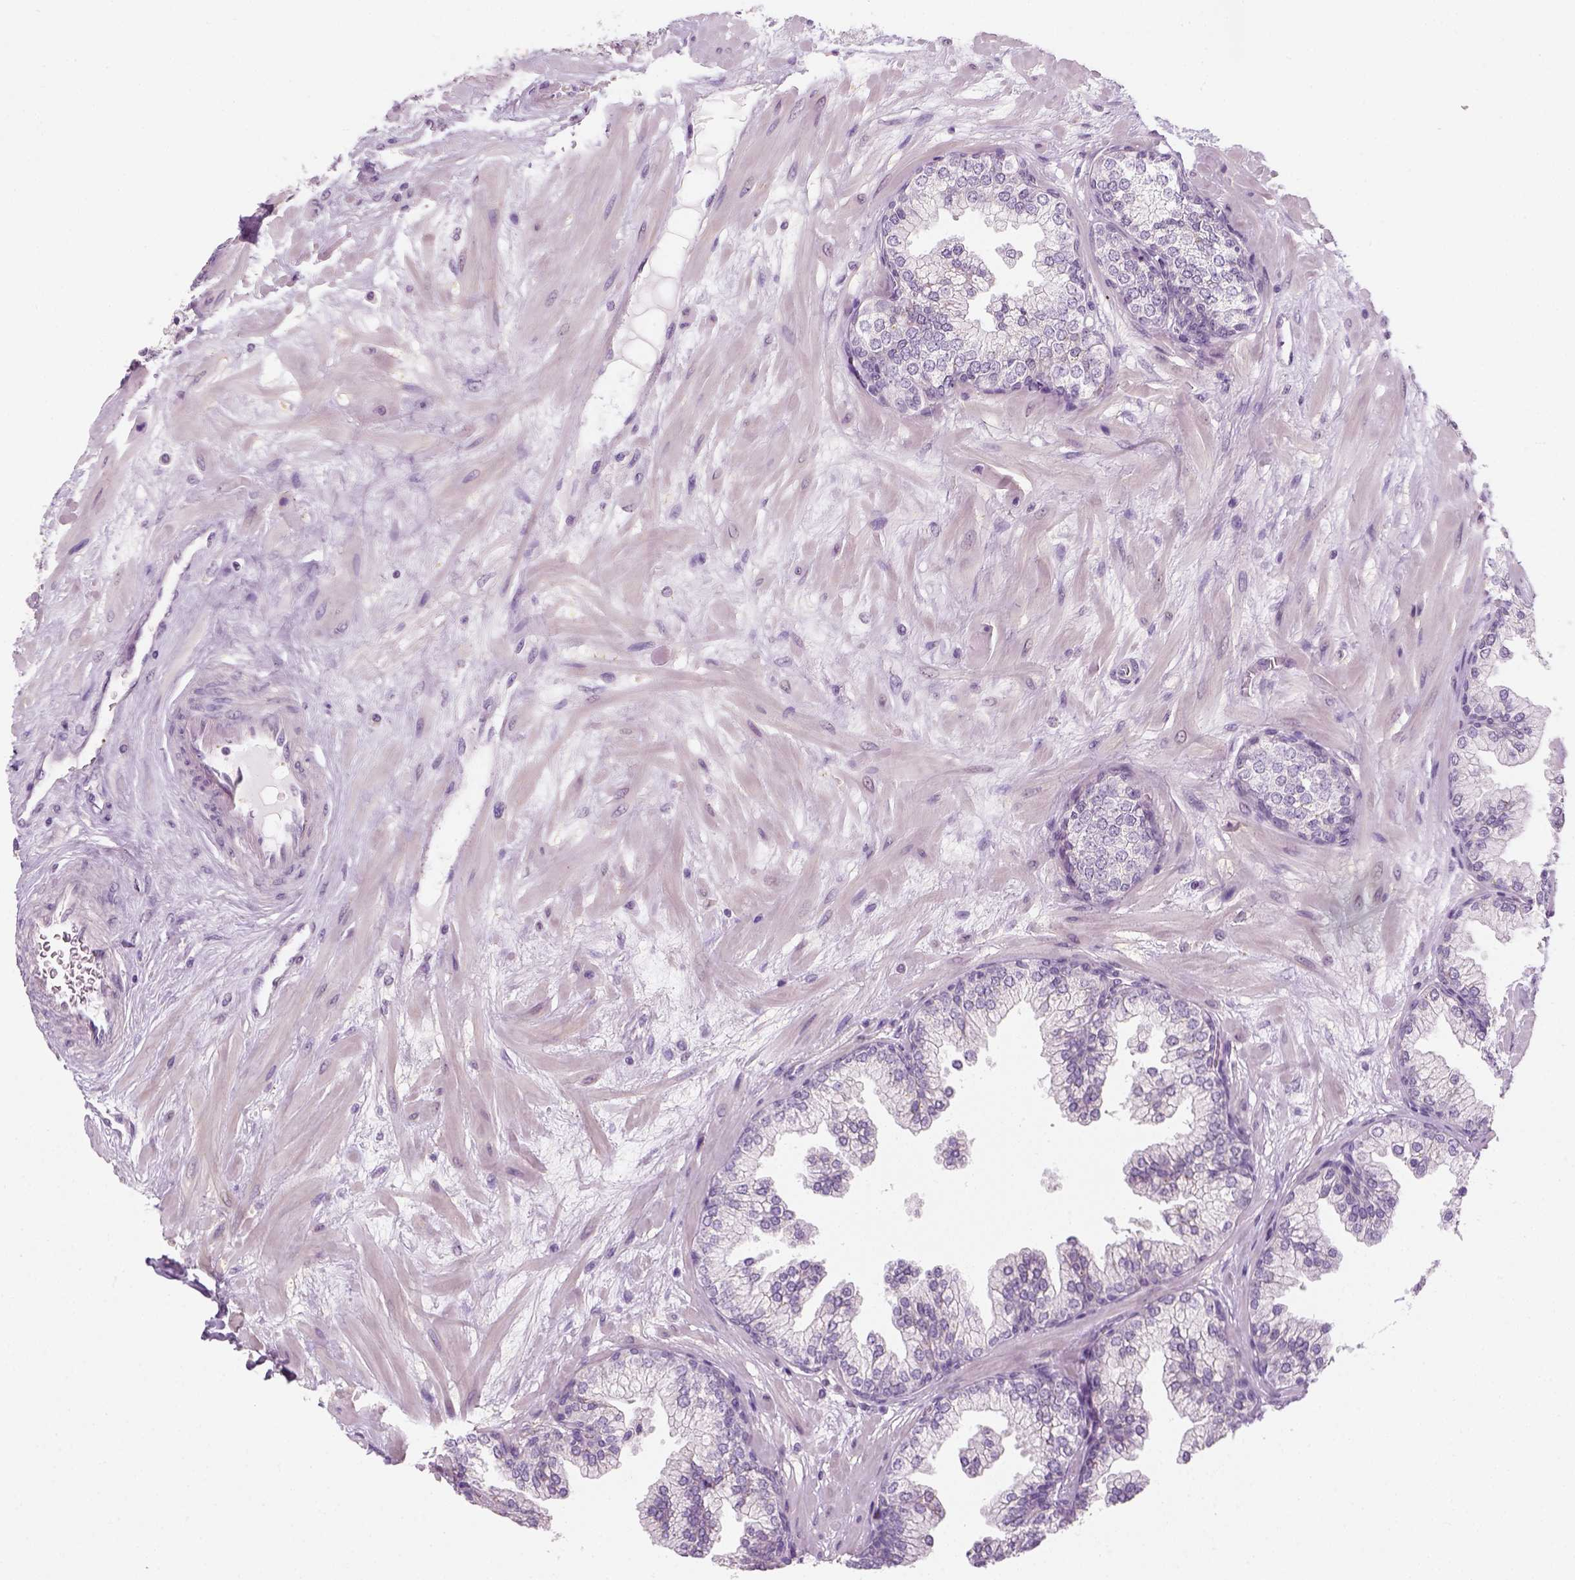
{"staining": {"intensity": "negative", "quantity": "none", "location": "none"}, "tissue": "prostate", "cell_type": "Glandular cells", "image_type": "normal", "snomed": [{"axis": "morphology", "description": "Normal tissue, NOS"}, {"axis": "topography", "description": "Prostate"}, {"axis": "topography", "description": "Peripheral nerve tissue"}], "caption": "This is a photomicrograph of immunohistochemistry staining of benign prostate, which shows no expression in glandular cells.", "gene": "FAM163B", "patient": {"sex": "male", "age": 61}}